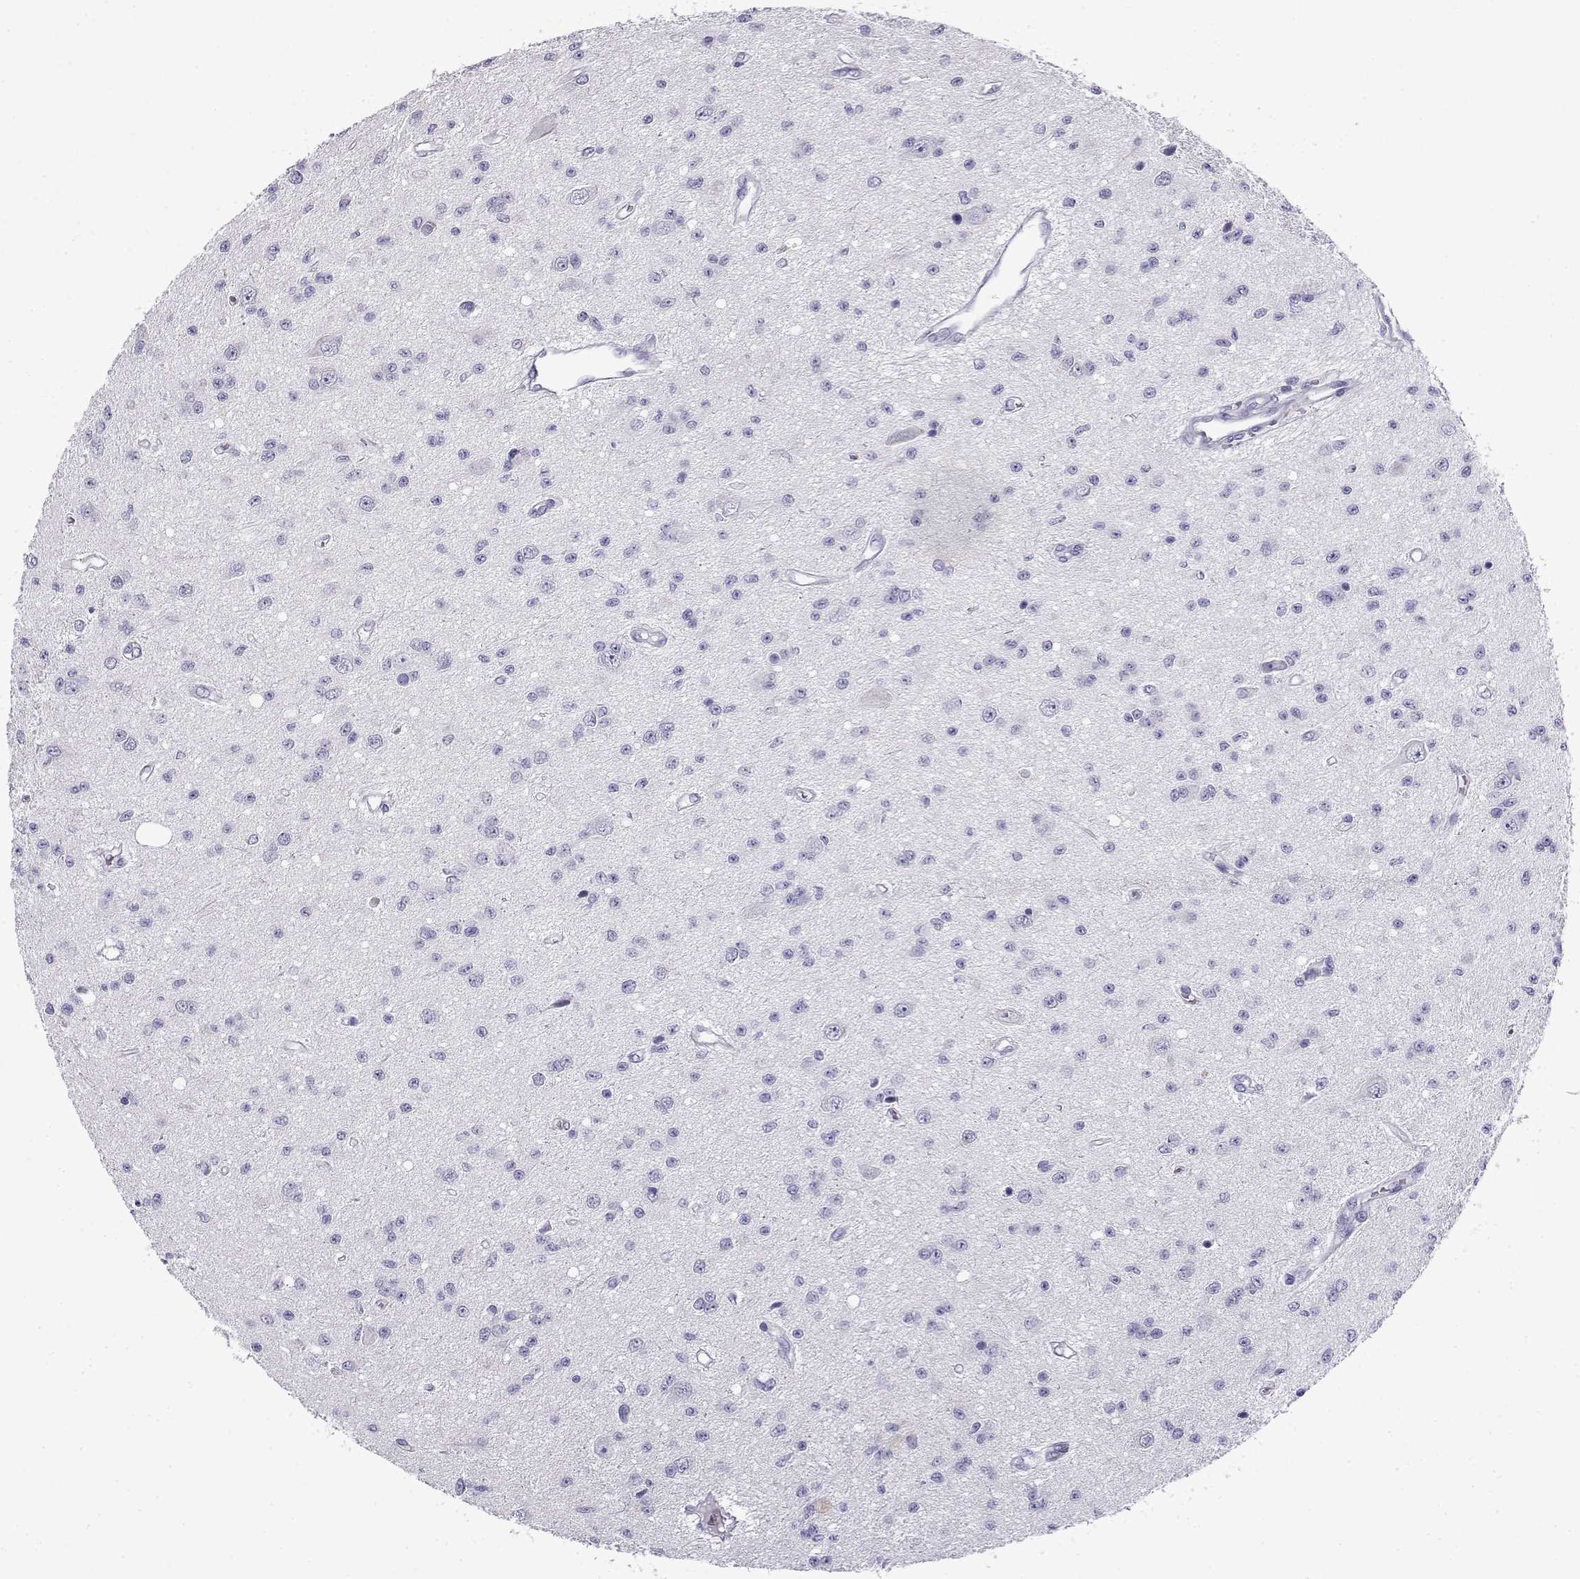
{"staining": {"intensity": "negative", "quantity": "none", "location": "none"}, "tissue": "glioma", "cell_type": "Tumor cells", "image_type": "cancer", "snomed": [{"axis": "morphology", "description": "Glioma, malignant, Low grade"}, {"axis": "topography", "description": "Brain"}], "caption": "Tumor cells show no significant protein positivity in low-grade glioma (malignant).", "gene": "CABS1", "patient": {"sex": "female", "age": 45}}